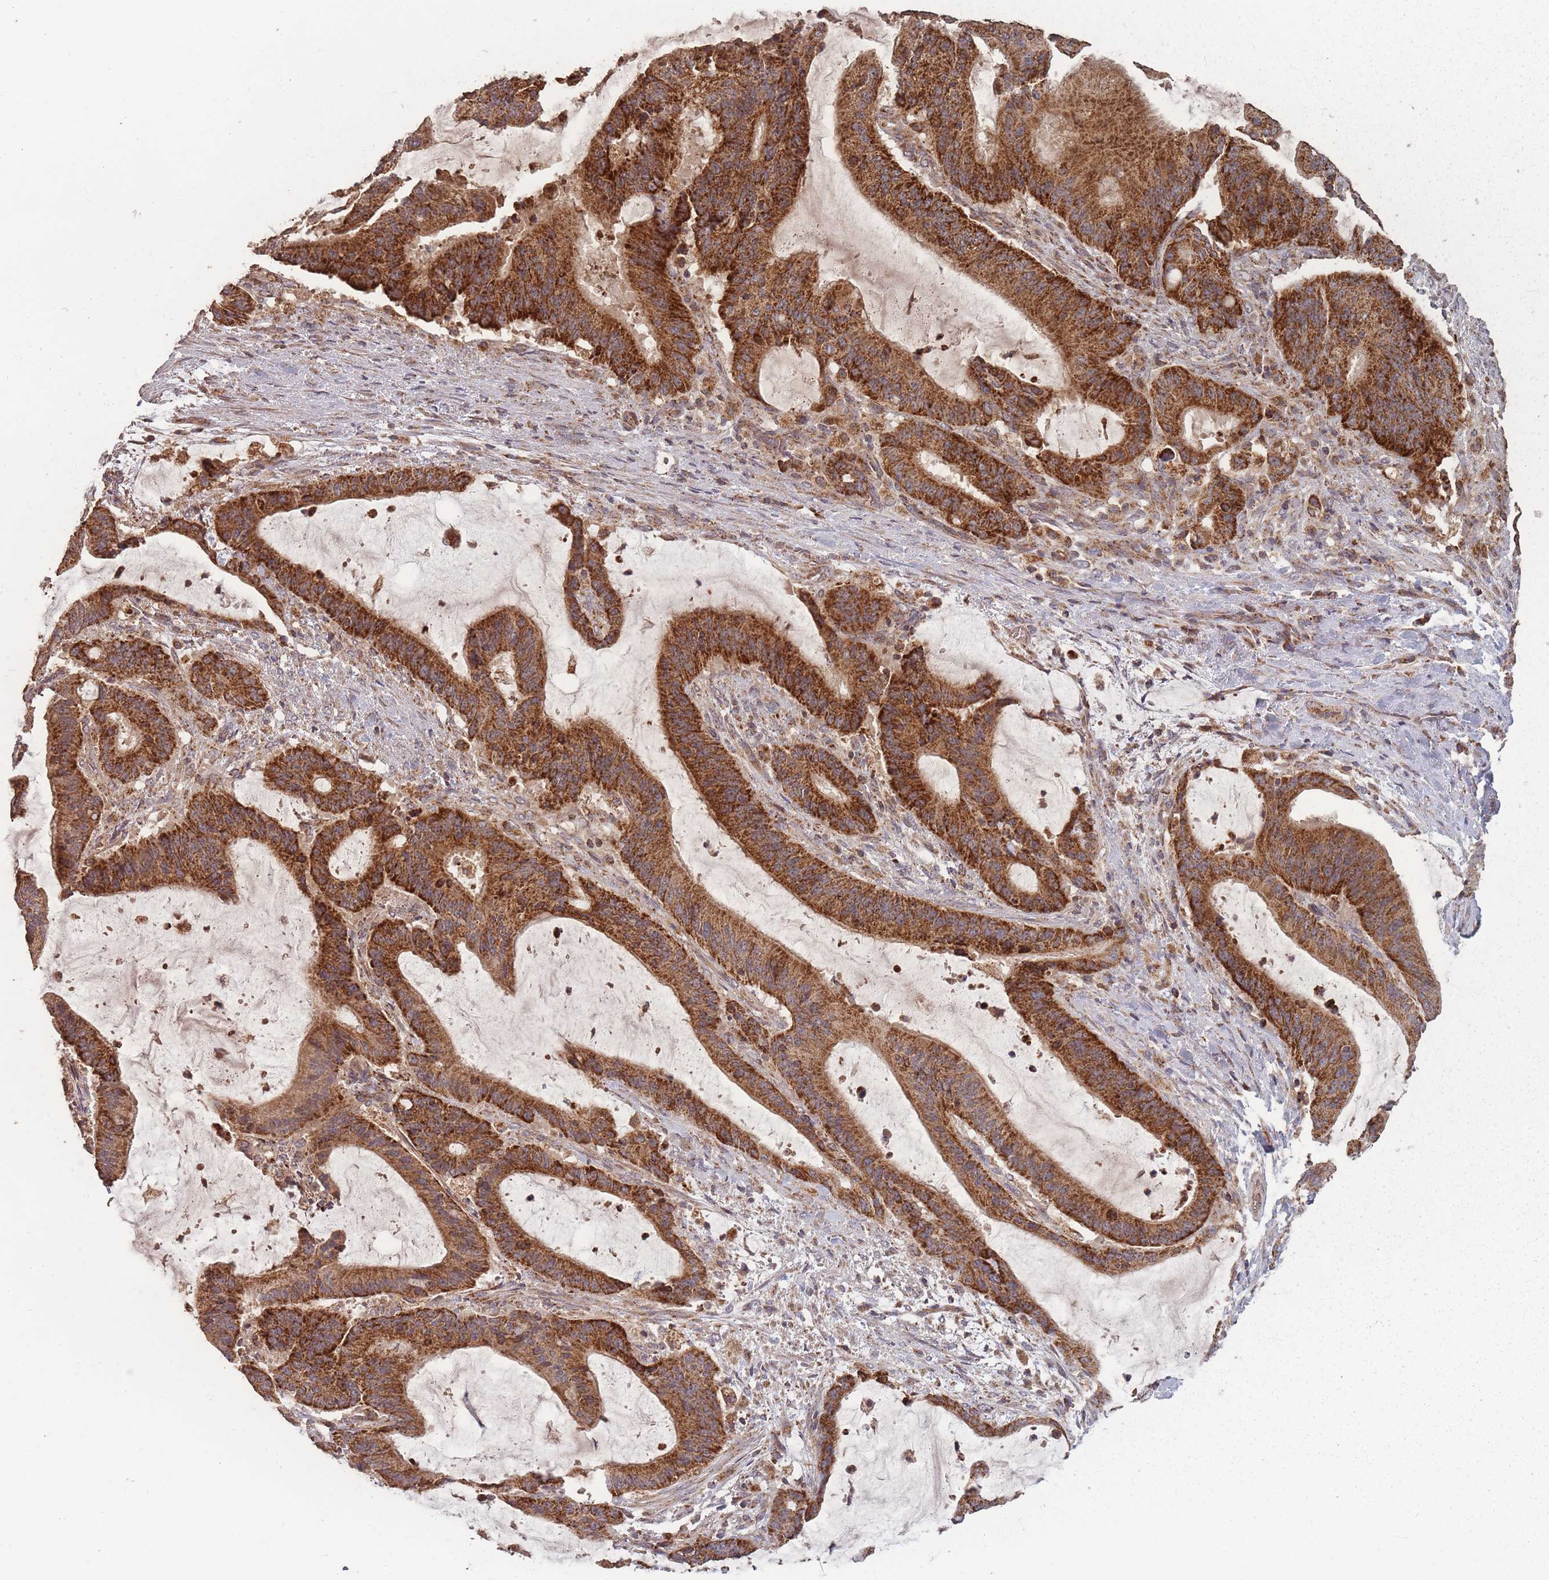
{"staining": {"intensity": "strong", "quantity": ">75%", "location": "cytoplasmic/membranous"}, "tissue": "liver cancer", "cell_type": "Tumor cells", "image_type": "cancer", "snomed": [{"axis": "morphology", "description": "Normal tissue, NOS"}, {"axis": "morphology", "description": "Cholangiocarcinoma"}, {"axis": "topography", "description": "Liver"}, {"axis": "topography", "description": "Peripheral nerve tissue"}], "caption": "The micrograph exhibits staining of cholangiocarcinoma (liver), revealing strong cytoplasmic/membranous protein expression (brown color) within tumor cells. The staining is performed using DAB (3,3'-diaminobenzidine) brown chromogen to label protein expression. The nuclei are counter-stained blue using hematoxylin.", "gene": "LYRM7", "patient": {"sex": "female", "age": 73}}